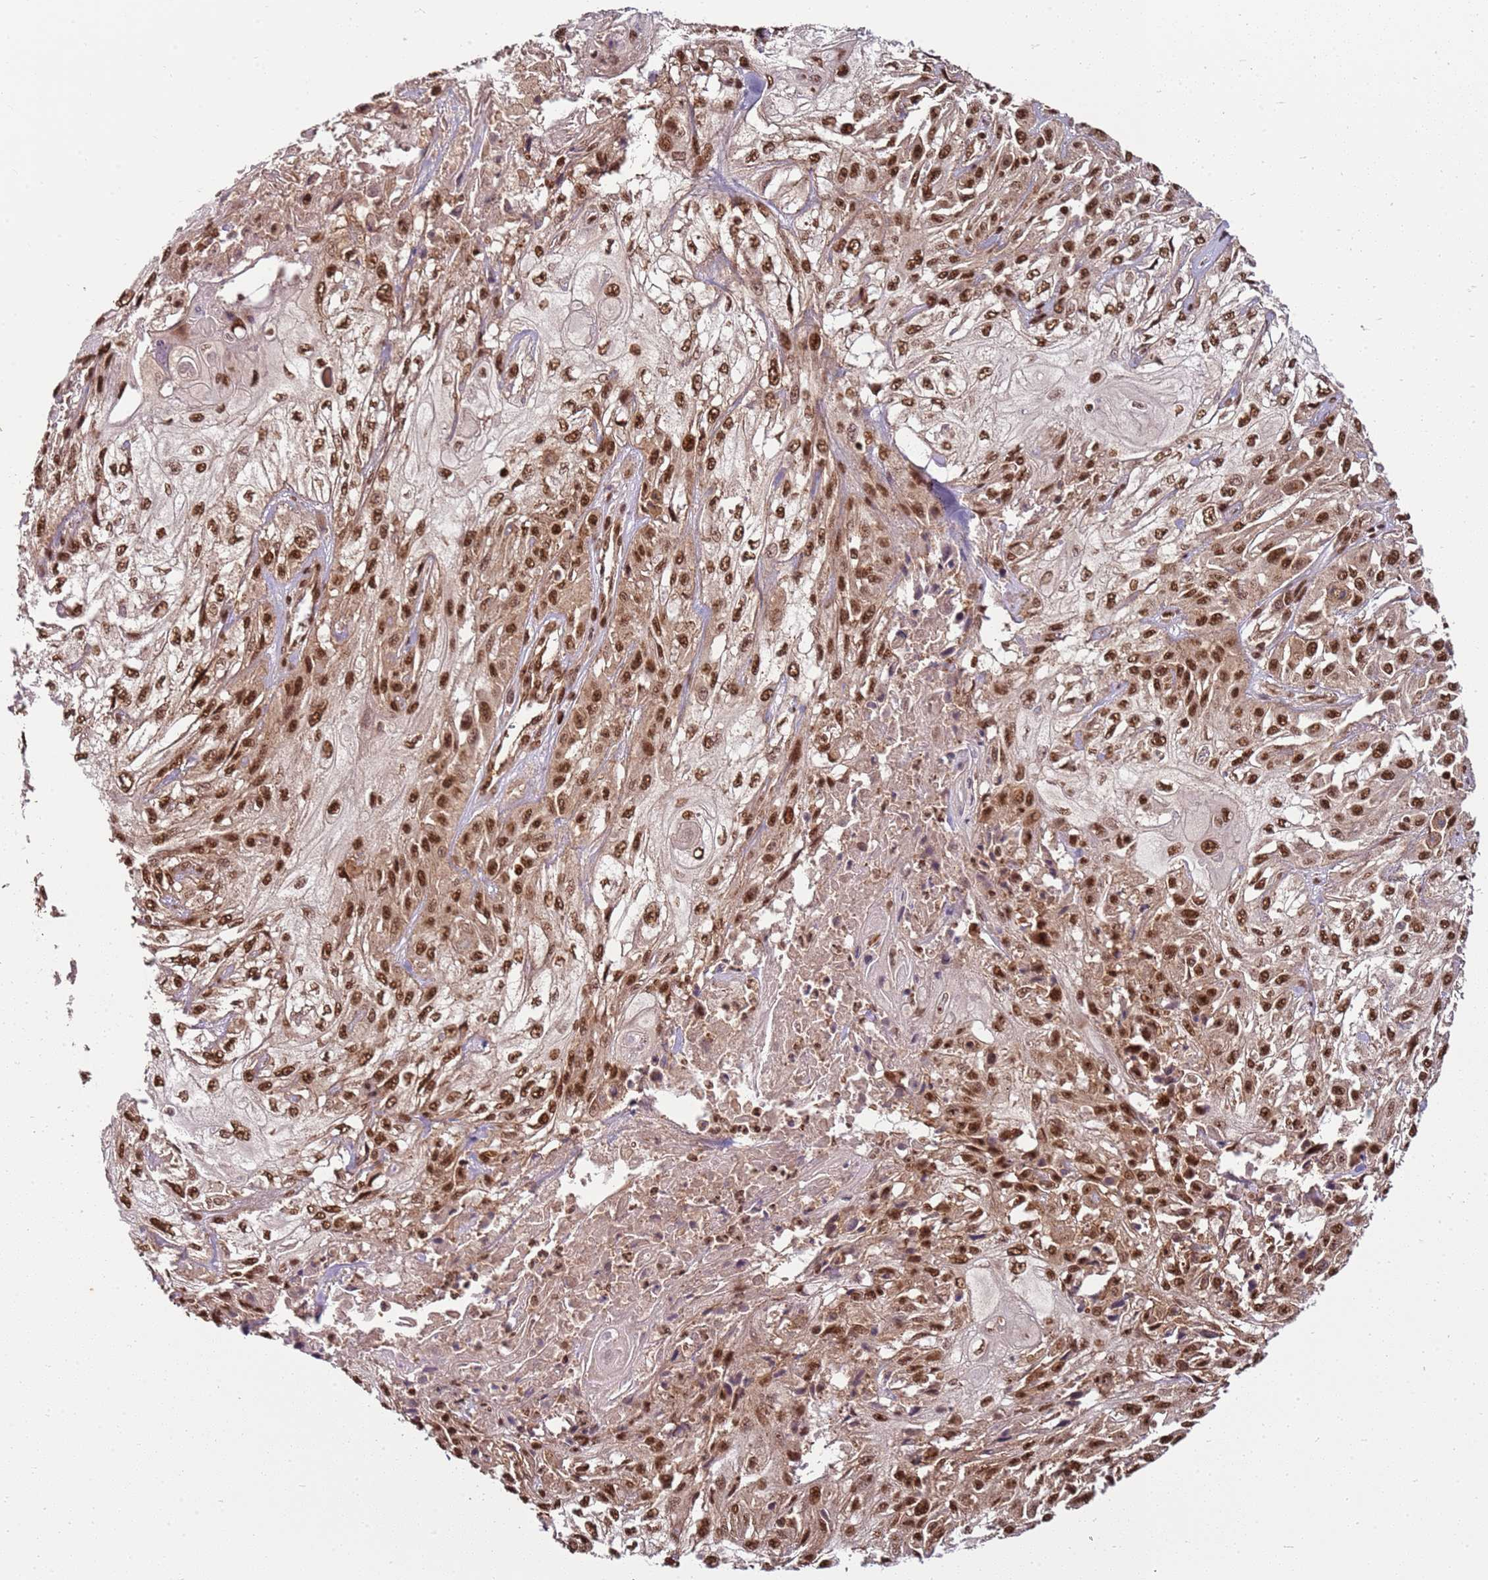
{"staining": {"intensity": "moderate", "quantity": ">75%", "location": "nuclear"}, "tissue": "skin cancer", "cell_type": "Tumor cells", "image_type": "cancer", "snomed": [{"axis": "morphology", "description": "Squamous cell carcinoma, NOS"}, {"axis": "morphology", "description": "Squamous cell carcinoma, metastatic, NOS"}, {"axis": "topography", "description": "Skin"}, {"axis": "topography", "description": "Lymph node"}], "caption": "This is a photomicrograph of IHC staining of skin cancer (metastatic squamous cell carcinoma), which shows moderate expression in the nuclear of tumor cells.", "gene": "ZBTB12", "patient": {"sex": "male", "age": 75}}